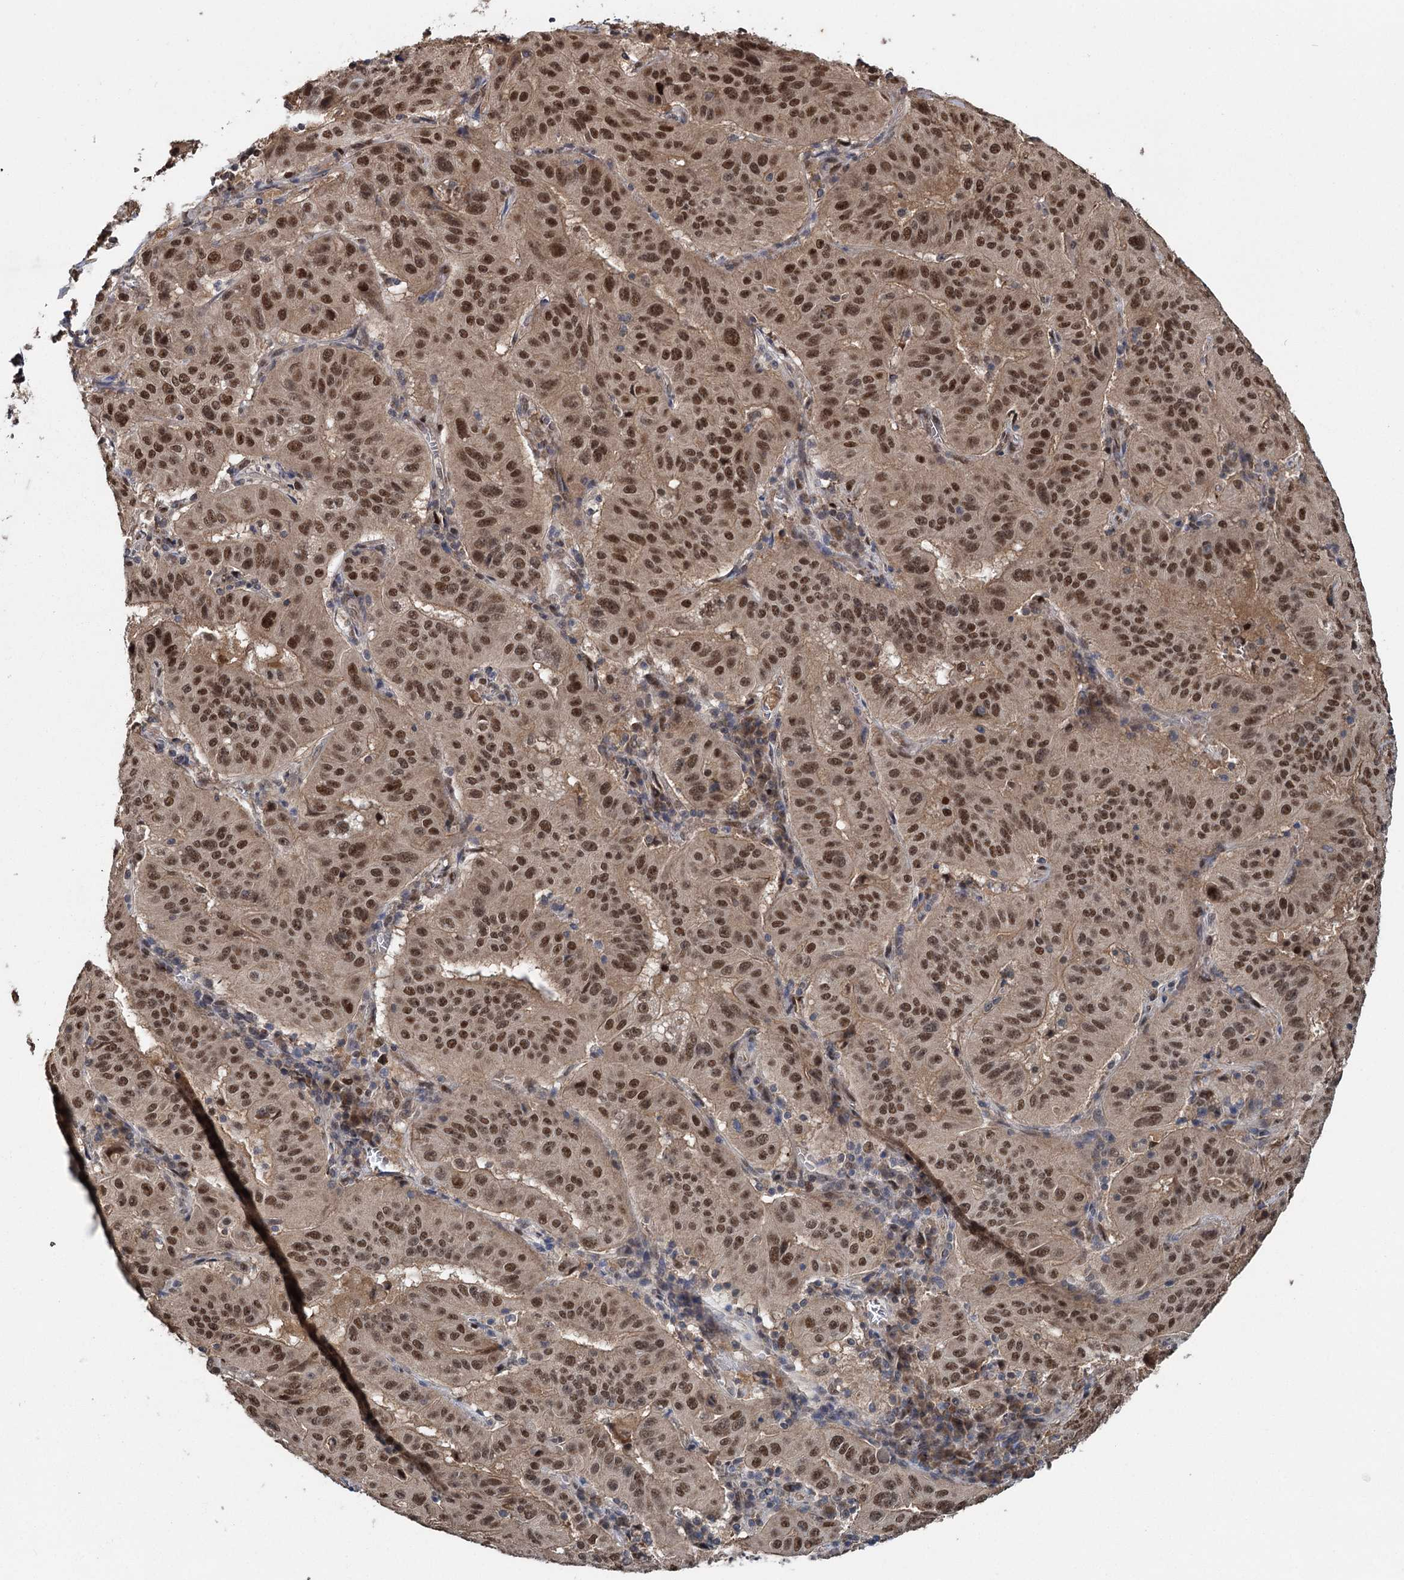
{"staining": {"intensity": "moderate", "quantity": ">75%", "location": "nuclear"}, "tissue": "pancreatic cancer", "cell_type": "Tumor cells", "image_type": "cancer", "snomed": [{"axis": "morphology", "description": "Adenocarcinoma, NOS"}, {"axis": "topography", "description": "Pancreas"}], "caption": "Immunohistochemical staining of human pancreatic cancer (adenocarcinoma) shows moderate nuclear protein positivity in about >75% of tumor cells.", "gene": "MYG1", "patient": {"sex": "male", "age": 63}}